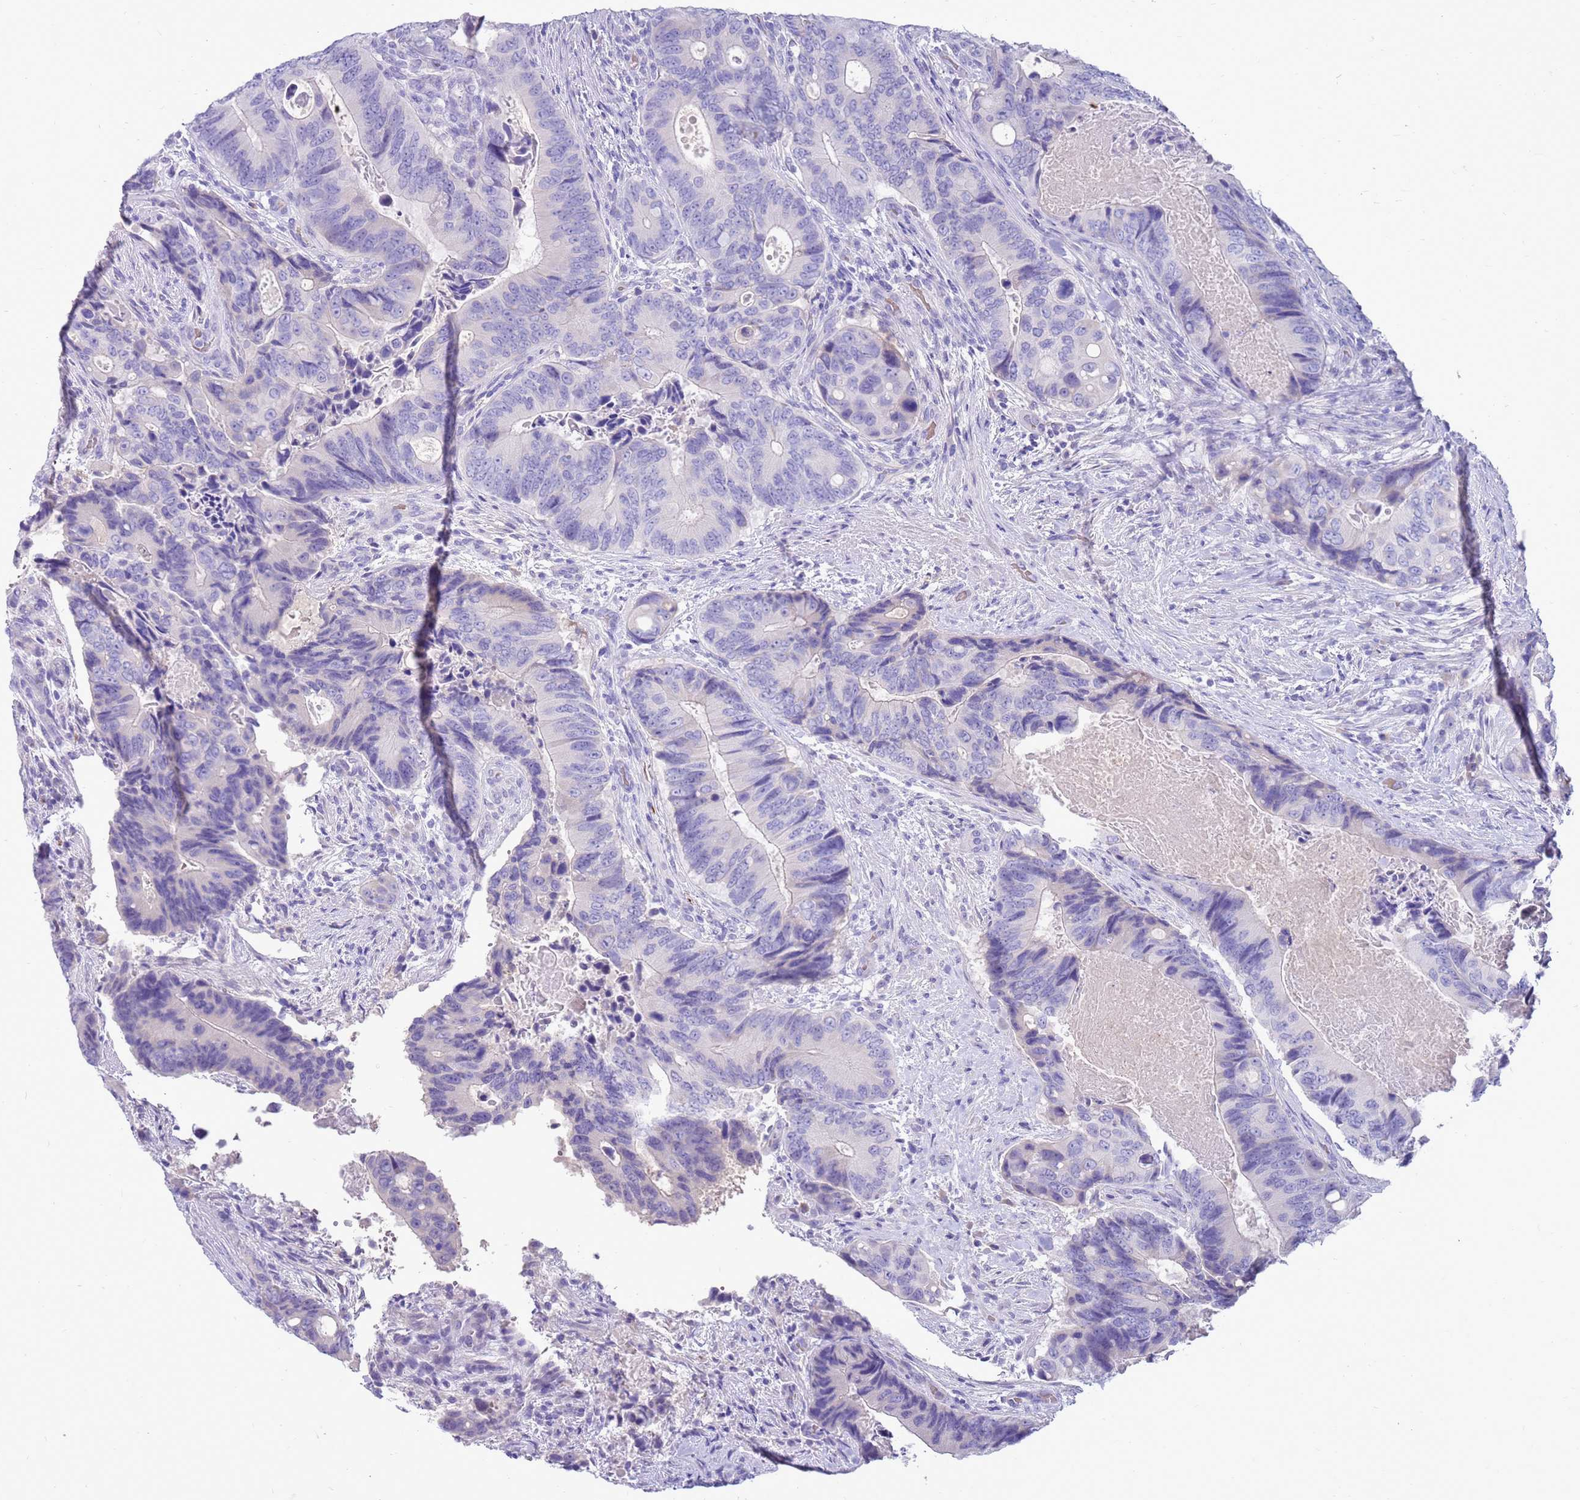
{"staining": {"intensity": "negative", "quantity": "none", "location": "none"}, "tissue": "colorectal cancer", "cell_type": "Tumor cells", "image_type": "cancer", "snomed": [{"axis": "morphology", "description": "Adenocarcinoma, NOS"}, {"axis": "topography", "description": "Colon"}], "caption": "A high-resolution micrograph shows immunohistochemistry (IHC) staining of colorectal adenocarcinoma, which demonstrates no significant positivity in tumor cells.", "gene": "EVPLL", "patient": {"sex": "male", "age": 84}}